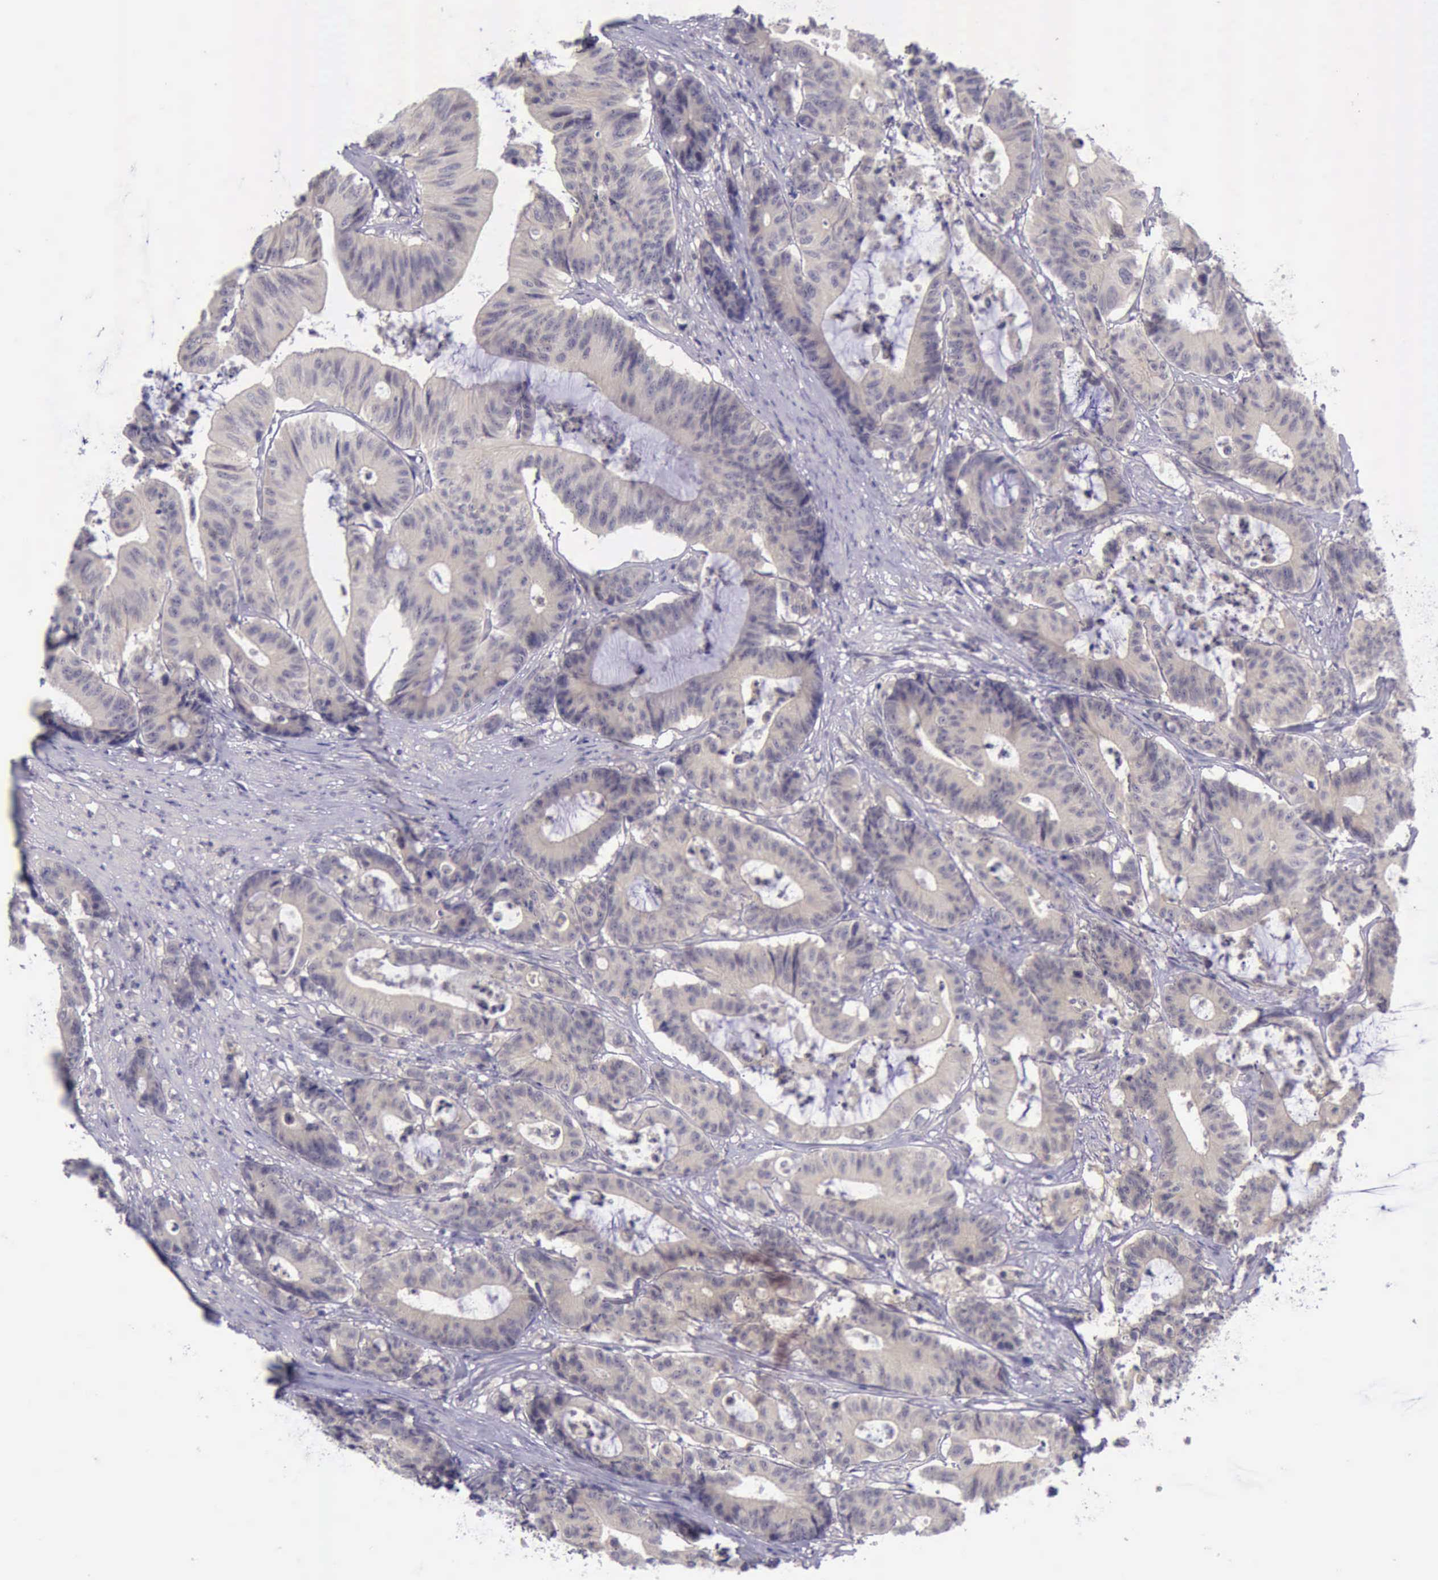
{"staining": {"intensity": "weak", "quantity": ">75%", "location": "cytoplasmic/membranous"}, "tissue": "colorectal cancer", "cell_type": "Tumor cells", "image_type": "cancer", "snomed": [{"axis": "morphology", "description": "Adenocarcinoma, NOS"}, {"axis": "topography", "description": "Colon"}], "caption": "Protein expression analysis of colorectal cancer (adenocarcinoma) shows weak cytoplasmic/membranous staining in about >75% of tumor cells. The staining was performed using DAB (3,3'-diaminobenzidine), with brown indicating positive protein expression. Nuclei are stained blue with hematoxylin.", "gene": "ARNT2", "patient": {"sex": "female", "age": 84}}